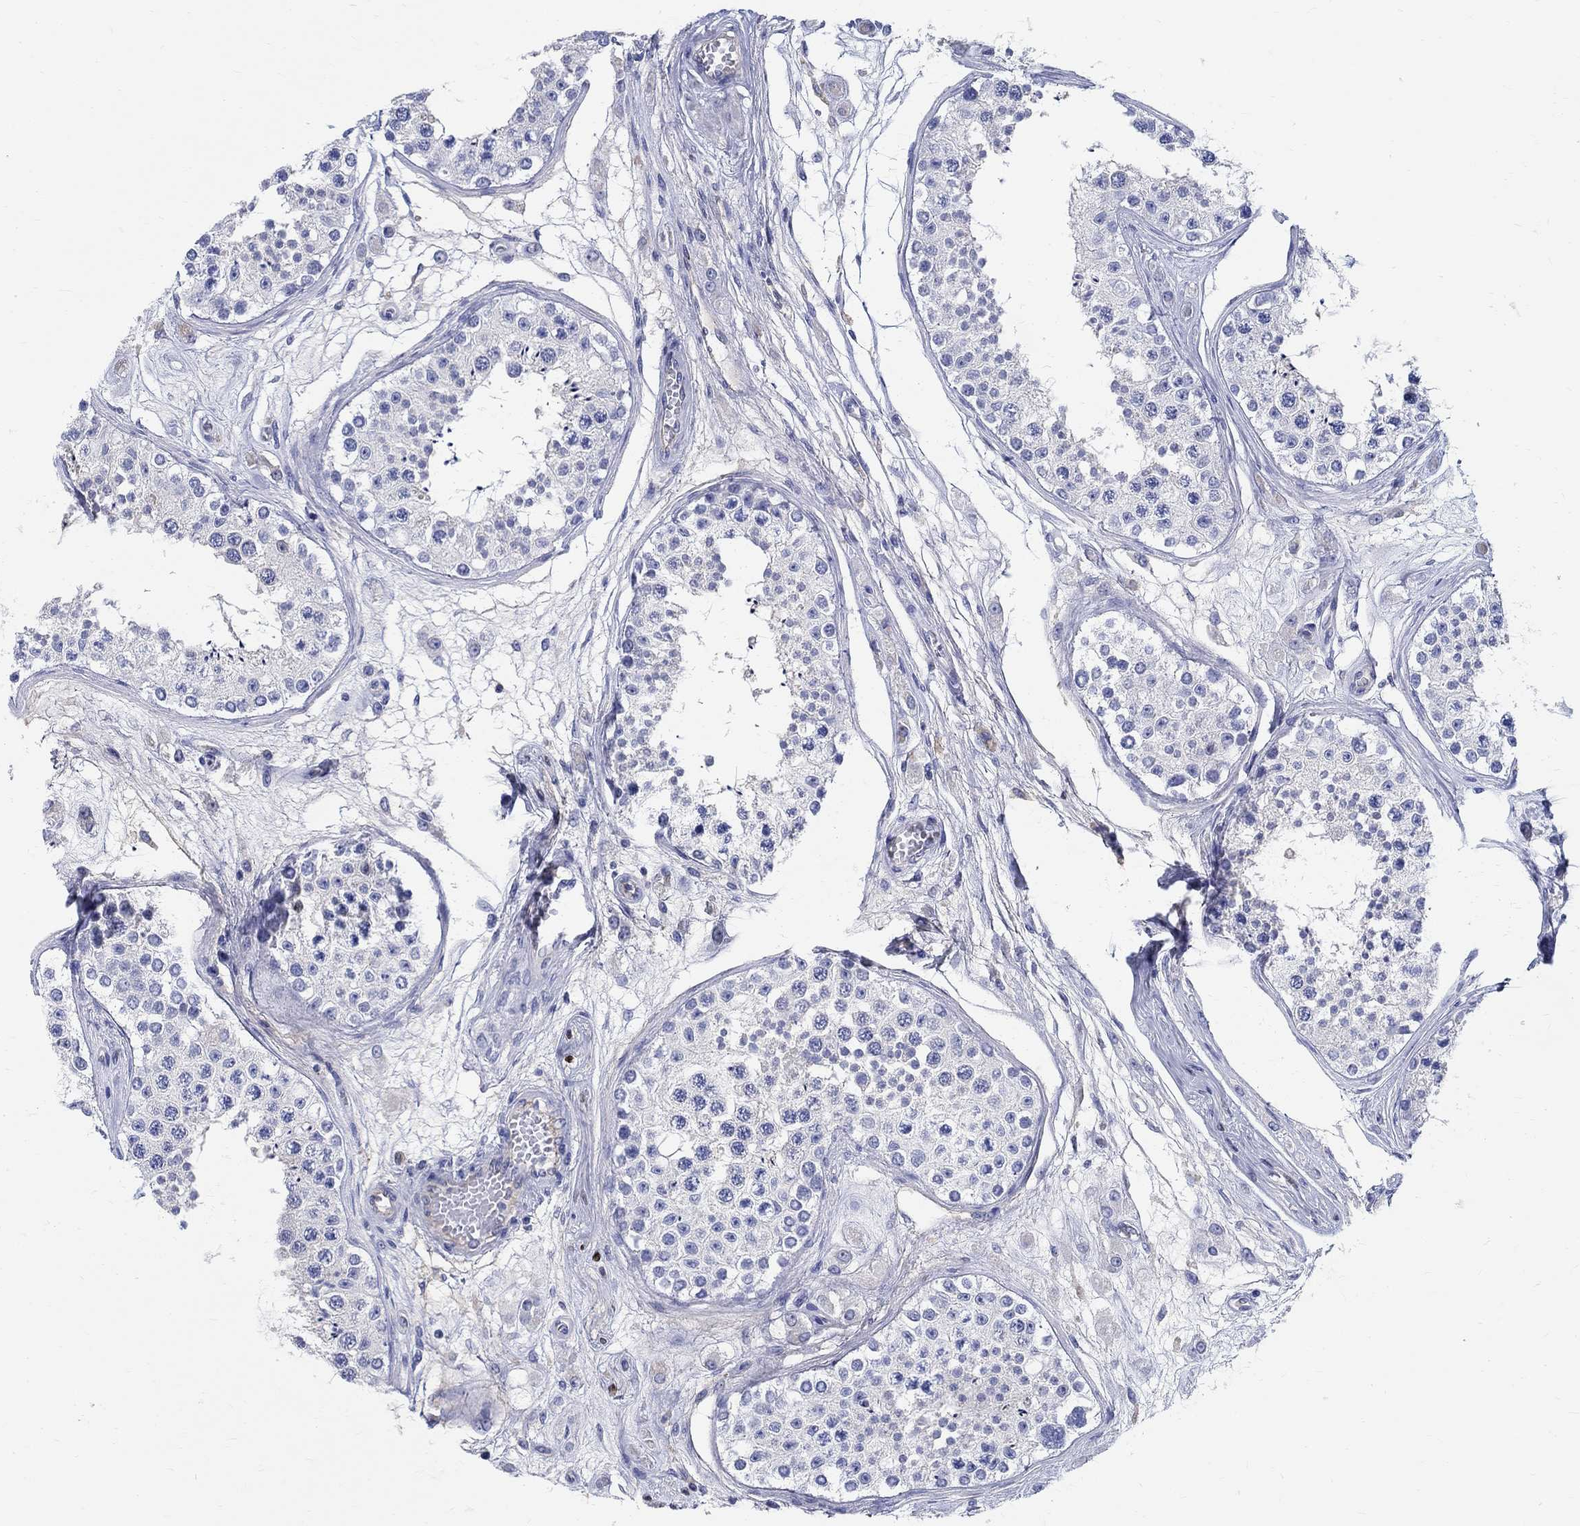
{"staining": {"intensity": "negative", "quantity": "none", "location": "none"}, "tissue": "testis", "cell_type": "Cells in seminiferous ducts", "image_type": "normal", "snomed": [{"axis": "morphology", "description": "Normal tissue, NOS"}, {"axis": "topography", "description": "Testis"}], "caption": "Cells in seminiferous ducts show no significant protein staining in normal testis.", "gene": "SOX2", "patient": {"sex": "male", "age": 25}}